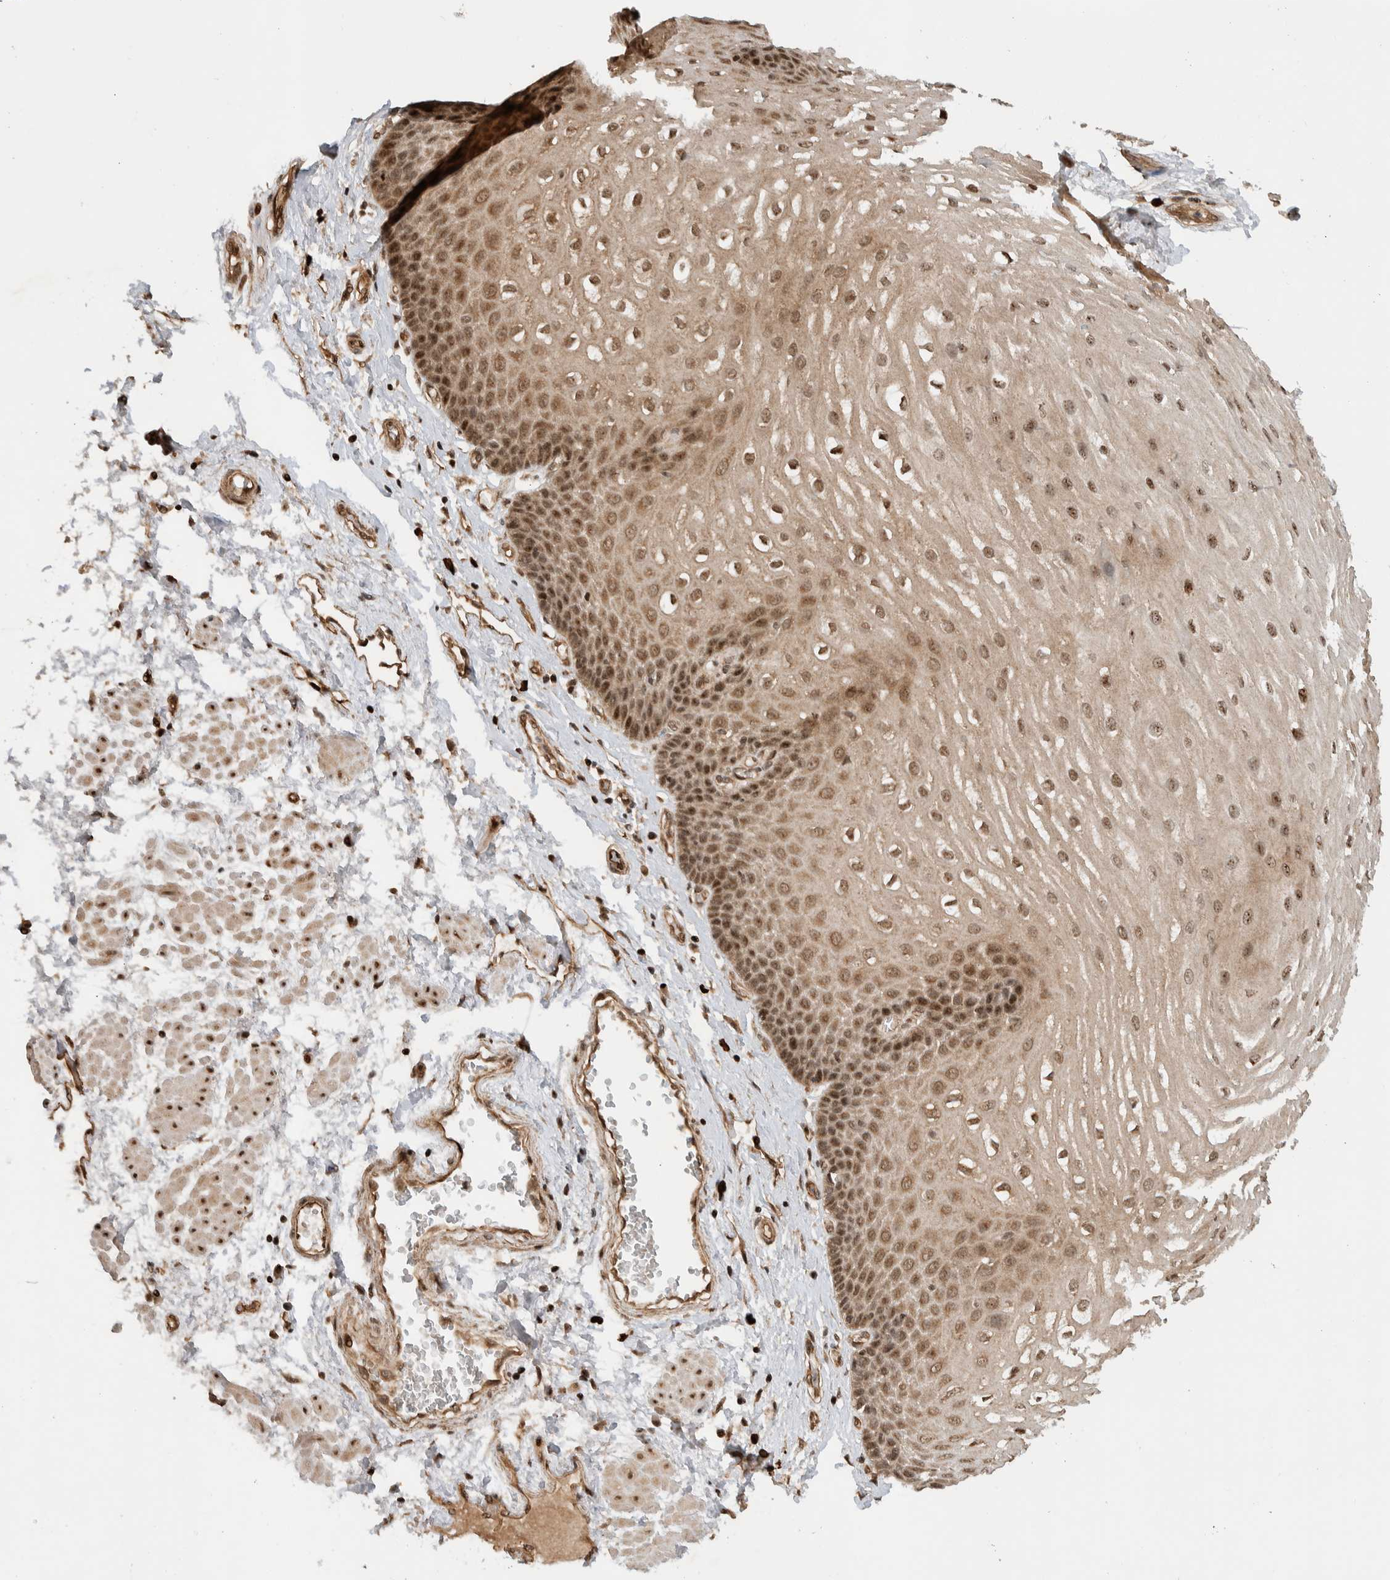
{"staining": {"intensity": "moderate", "quantity": ">75%", "location": "cytoplasmic/membranous,nuclear"}, "tissue": "esophagus", "cell_type": "Squamous epithelial cells", "image_type": "normal", "snomed": [{"axis": "morphology", "description": "Normal tissue, NOS"}, {"axis": "topography", "description": "Esophagus"}], "caption": "Unremarkable esophagus demonstrates moderate cytoplasmic/membranous,nuclear staining in approximately >75% of squamous epithelial cells, visualized by immunohistochemistry.", "gene": "TOR1B", "patient": {"sex": "male", "age": 48}}